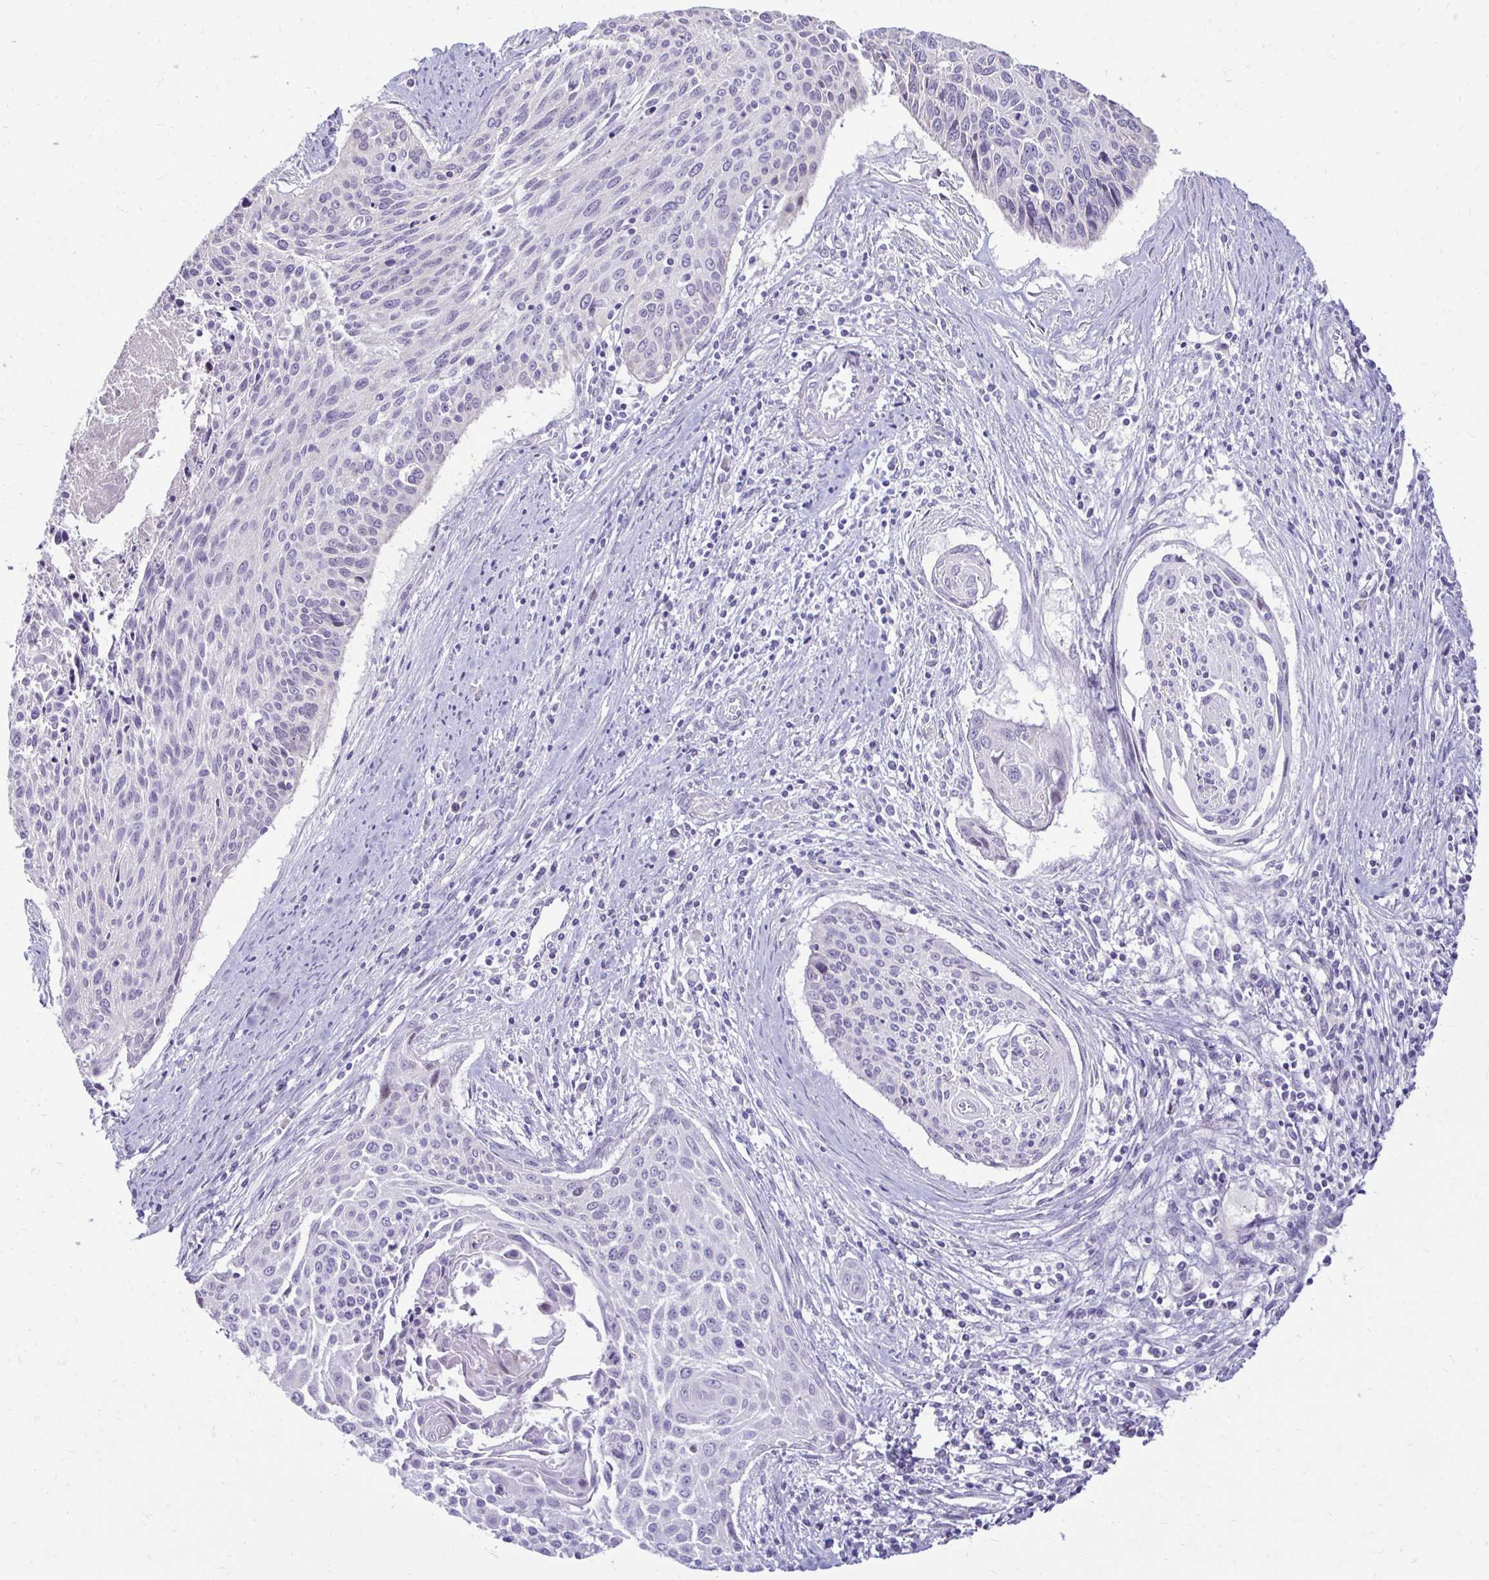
{"staining": {"intensity": "negative", "quantity": "none", "location": "none"}, "tissue": "cervical cancer", "cell_type": "Tumor cells", "image_type": "cancer", "snomed": [{"axis": "morphology", "description": "Squamous cell carcinoma, NOS"}, {"axis": "topography", "description": "Cervix"}], "caption": "Protein analysis of cervical cancer reveals no significant positivity in tumor cells.", "gene": "GAS2", "patient": {"sex": "female", "age": 55}}